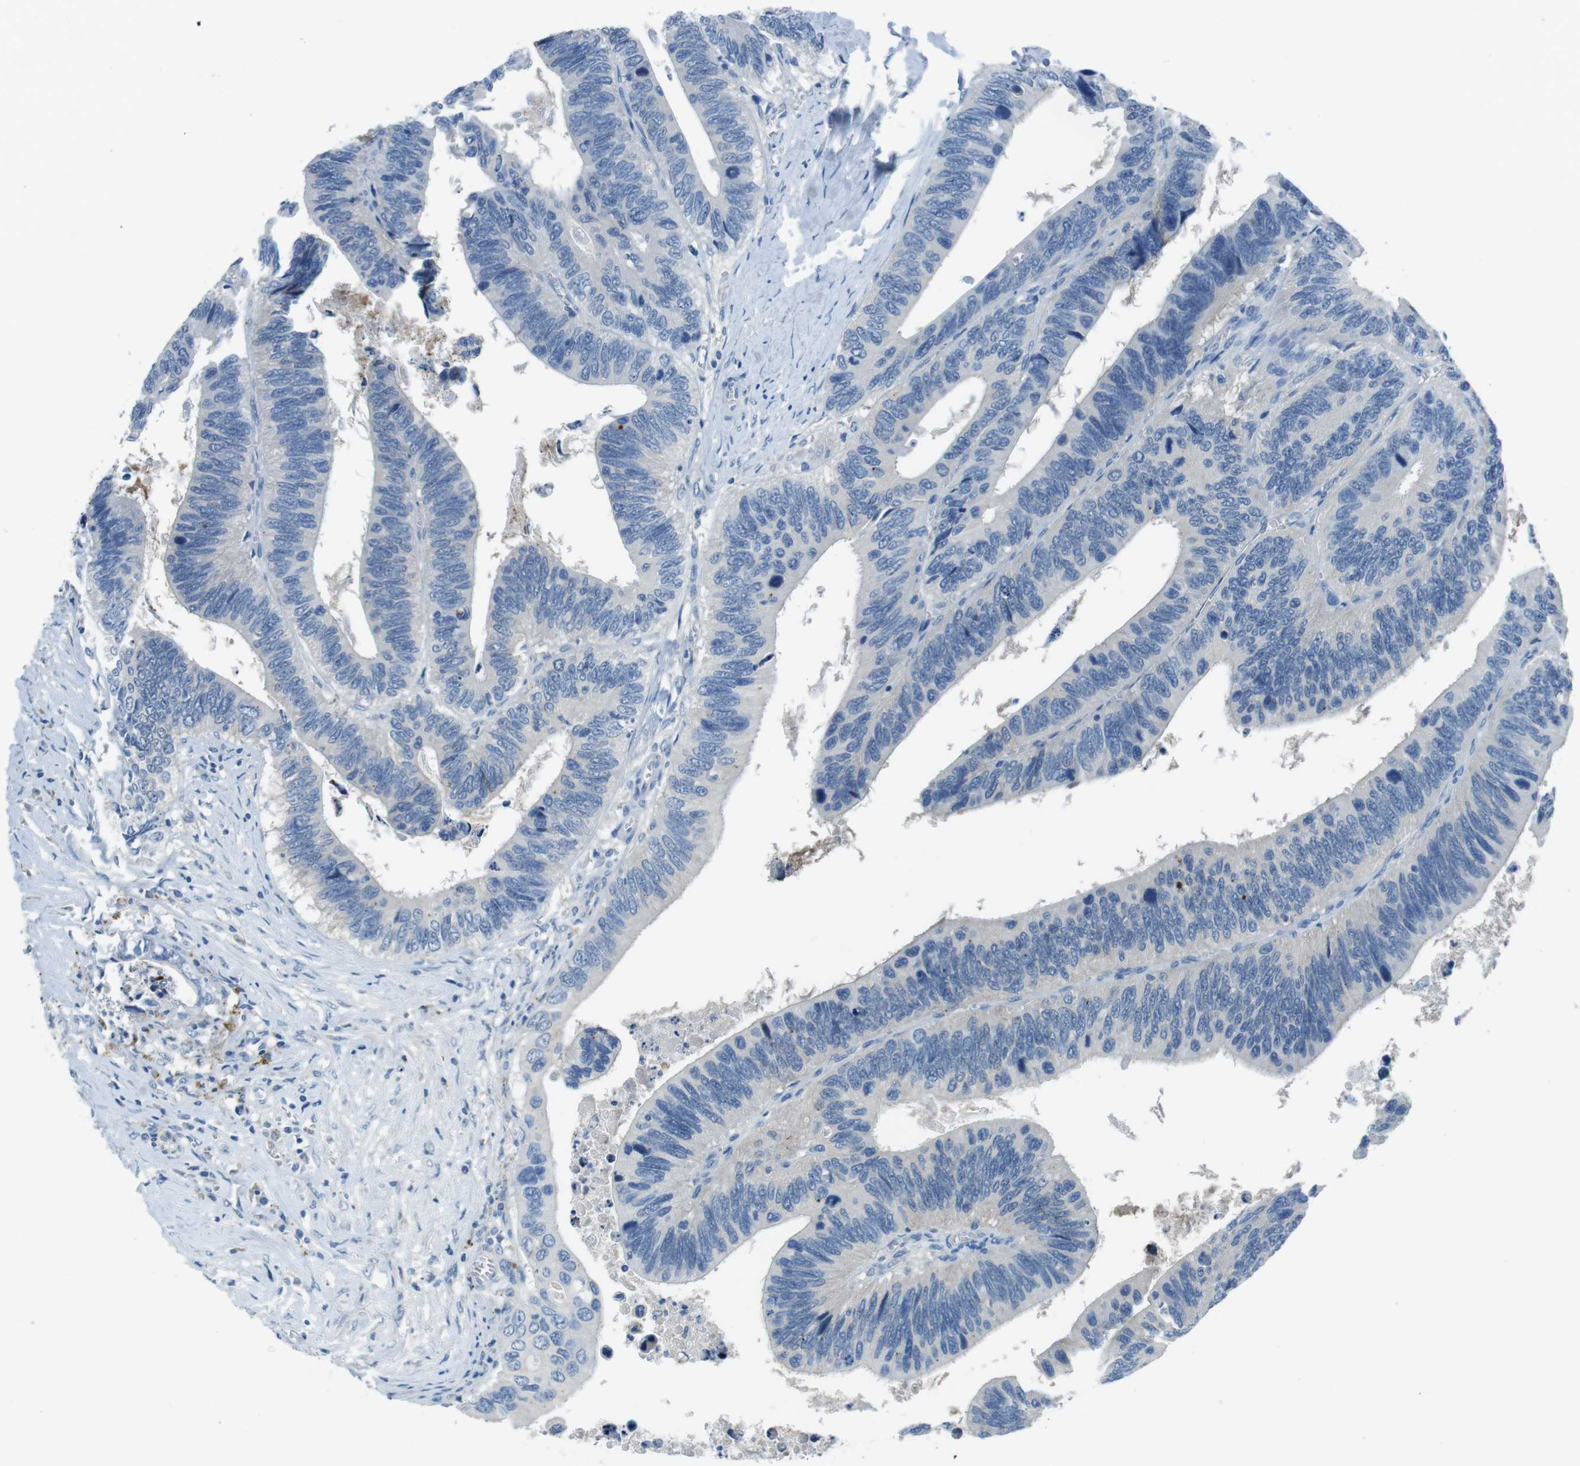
{"staining": {"intensity": "negative", "quantity": "none", "location": "none"}, "tissue": "colorectal cancer", "cell_type": "Tumor cells", "image_type": "cancer", "snomed": [{"axis": "morphology", "description": "Adenocarcinoma, NOS"}, {"axis": "topography", "description": "Colon"}], "caption": "This is an immunohistochemistry micrograph of human colorectal adenocarcinoma. There is no expression in tumor cells.", "gene": "TULP3", "patient": {"sex": "male", "age": 72}}